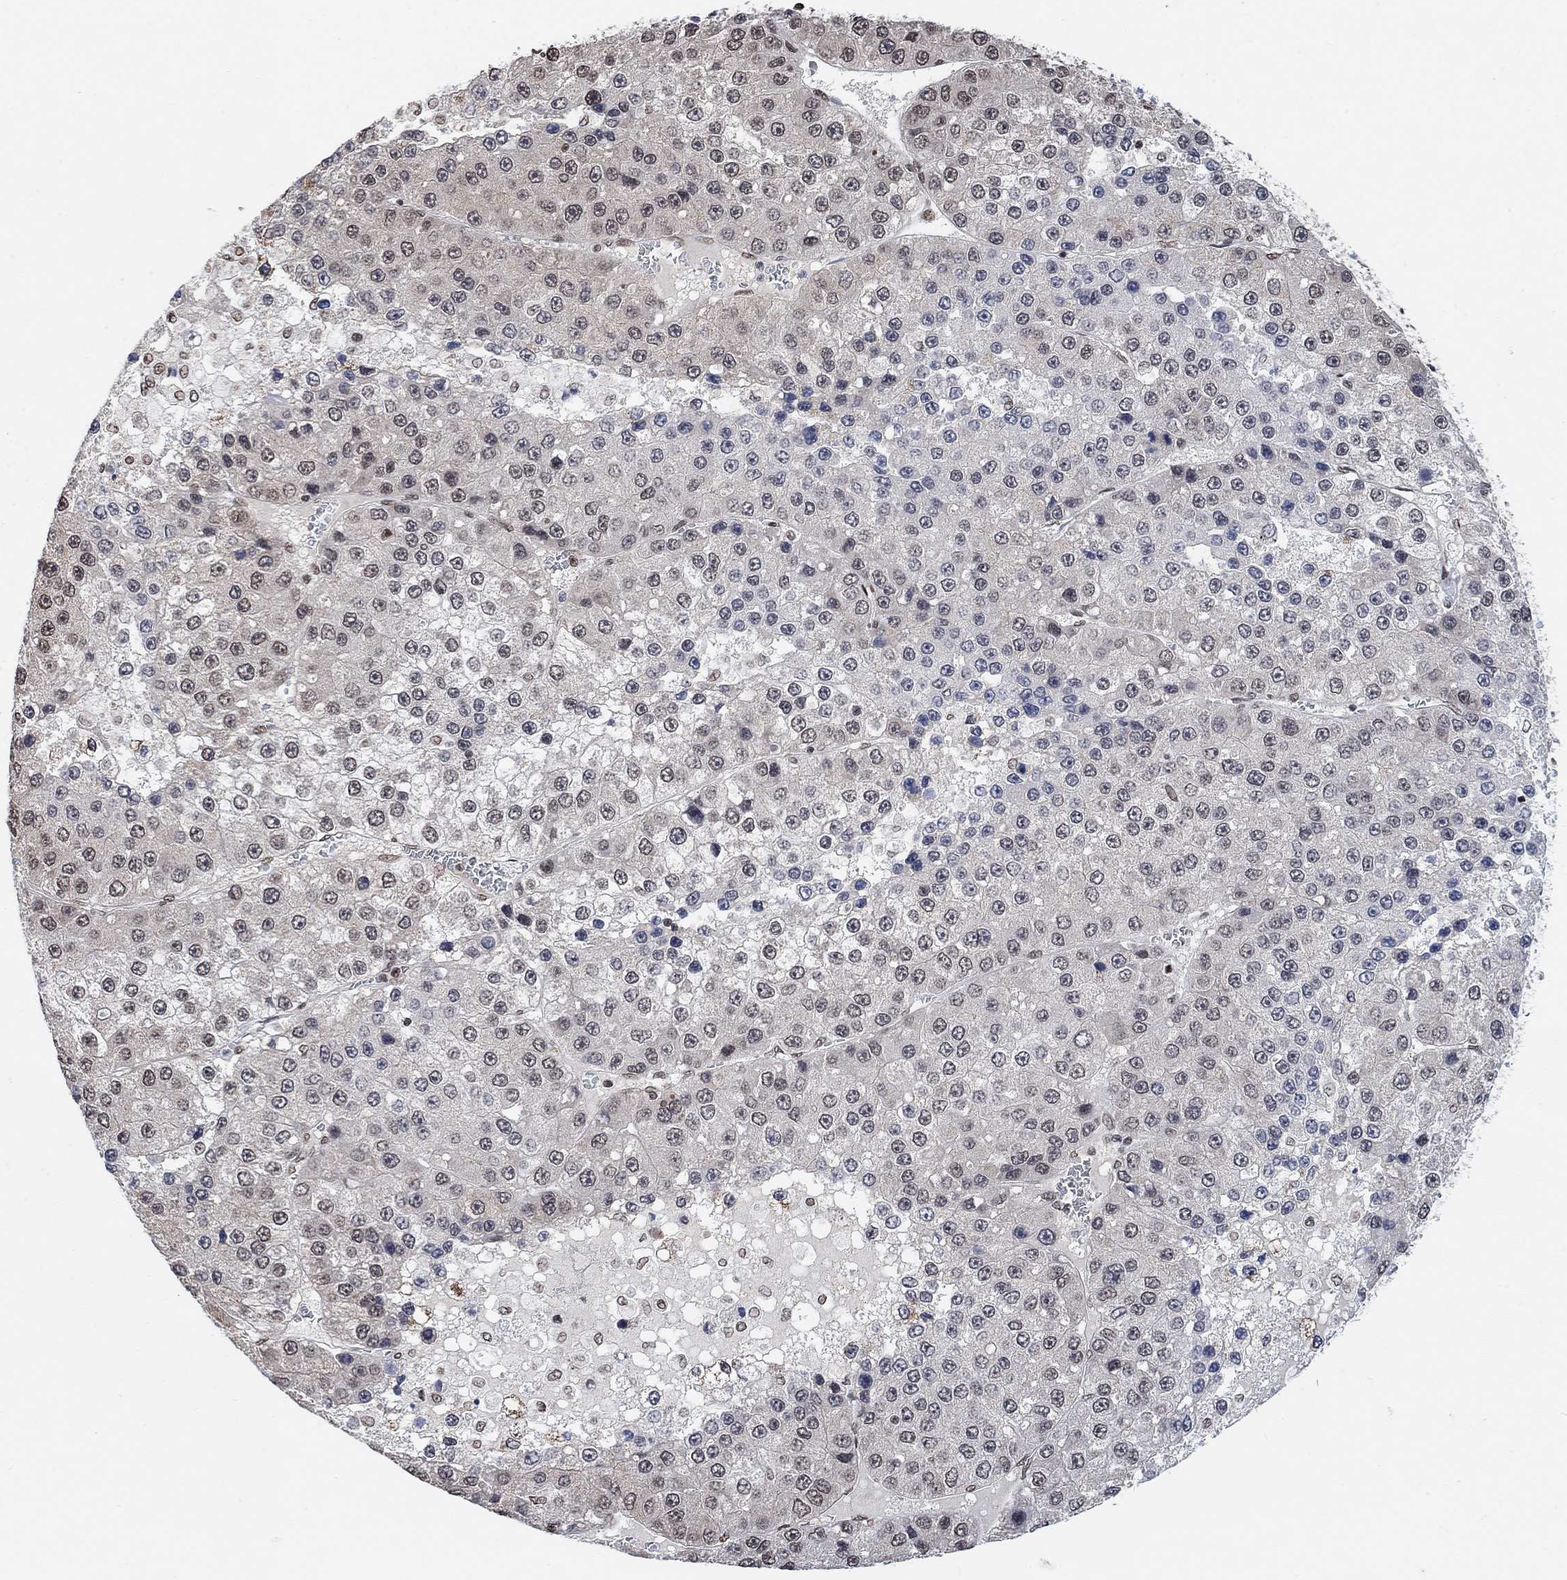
{"staining": {"intensity": "weak", "quantity": ">75%", "location": "nuclear"}, "tissue": "liver cancer", "cell_type": "Tumor cells", "image_type": "cancer", "snomed": [{"axis": "morphology", "description": "Carcinoma, Hepatocellular, NOS"}, {"axis": "topography", "description": "Liver"}], "caption": "An image of human liver cancer (hepatocellular carcinoma) stained for a protein exhibits weak nuclear brown staining in tumor cells.", "gene": "USP39", "patient": {"sex": "female", "age": 73}}